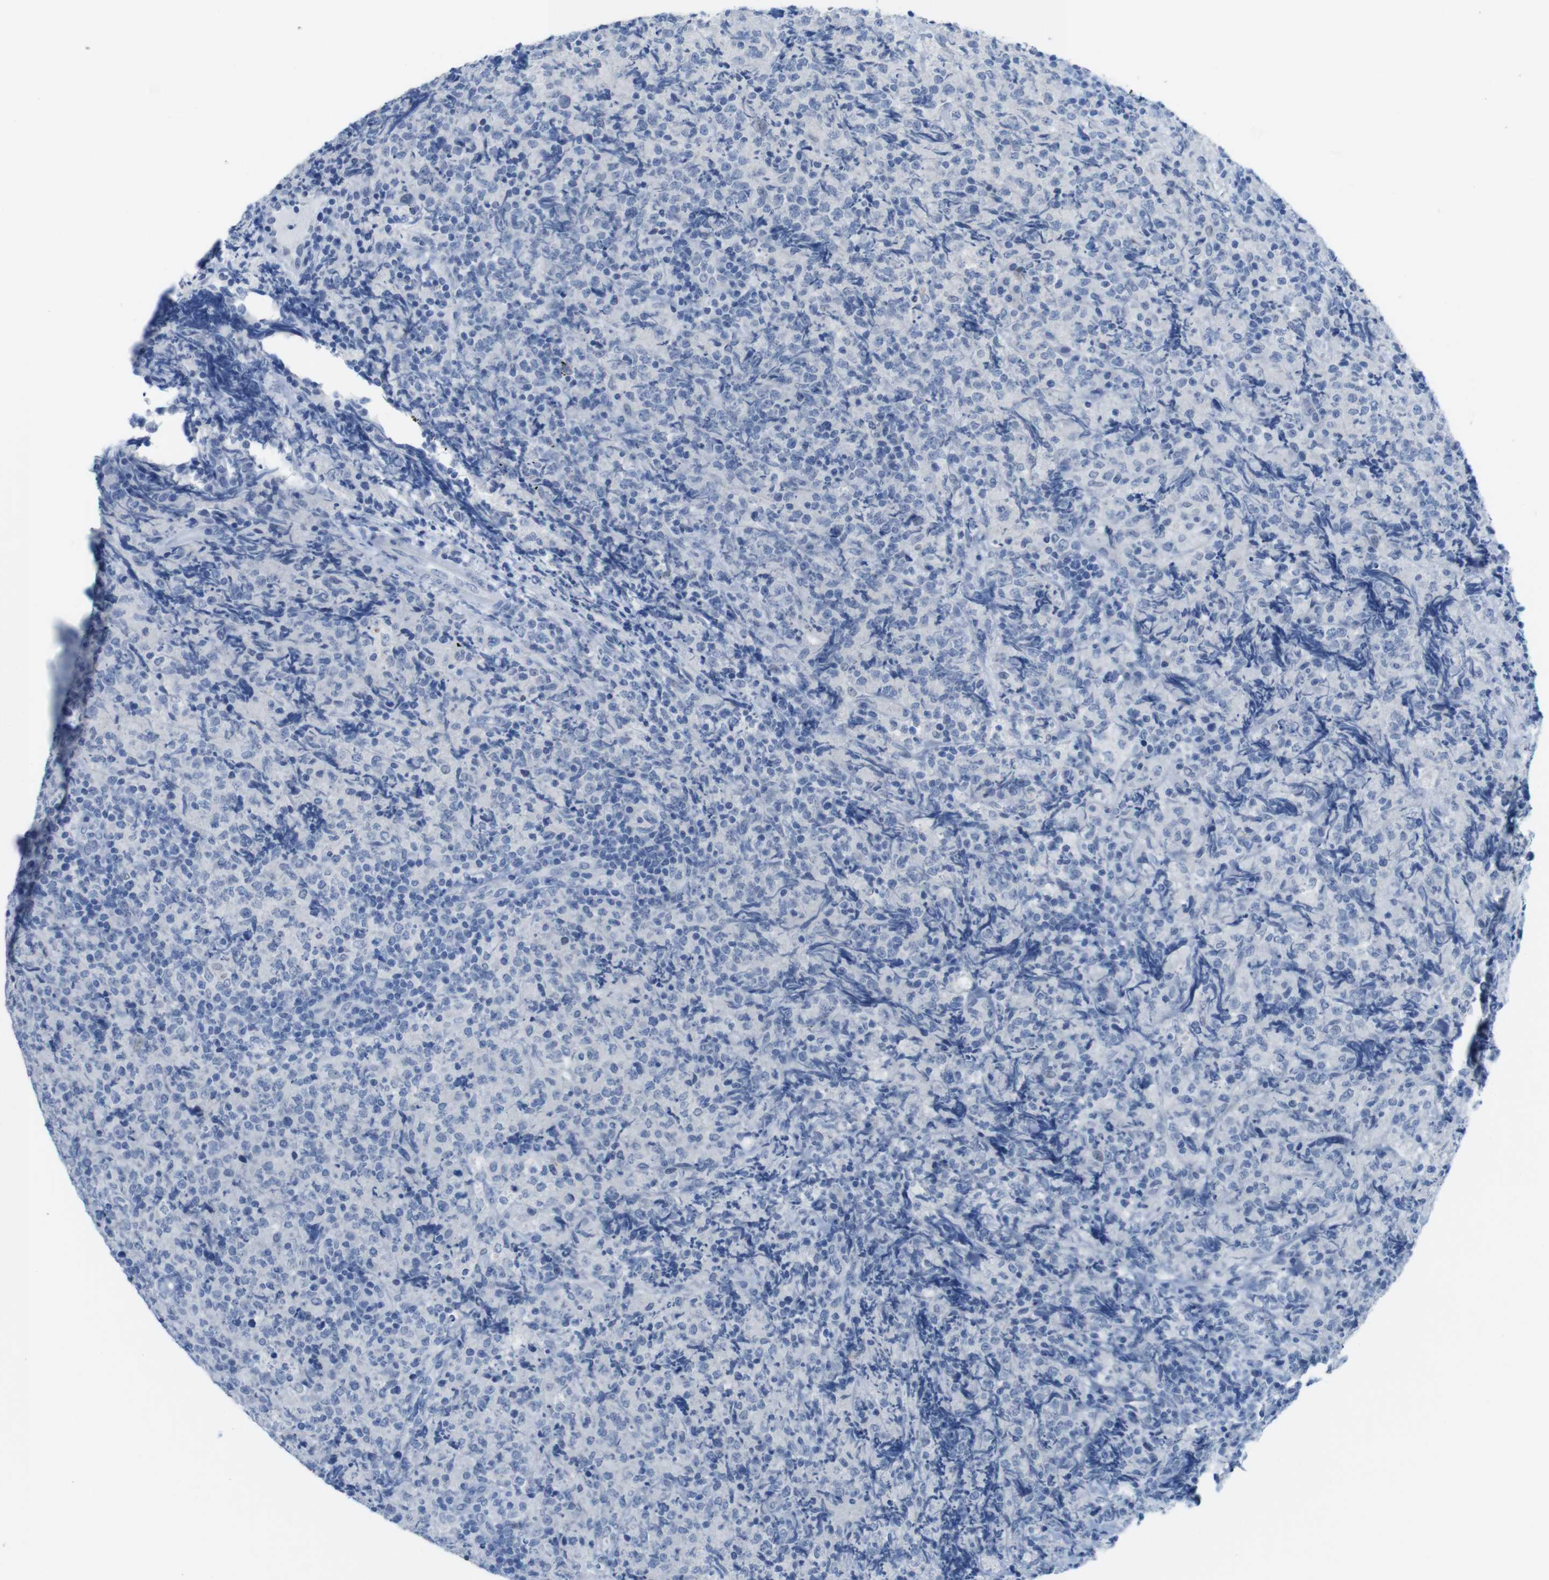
{"staining": {"intensity": "negative", "quantity": "none", "location": "none"}, "tissue": "lymphoma", "cell_type": "Tumor cells", "image_type": "cancer", "snomed": [{"axis": "morphology", "description": "Malignant lymphoma, non-Hodgkin's type, High grade"}, {"axis": "topography", "description": "Tonsil"}], "caption": "This is an IHC photomicrograph of lymphoma. There is no staining in tumor cells.", "gene": "OPN1SW", "patient": {"sex": "female", "age": 36}}